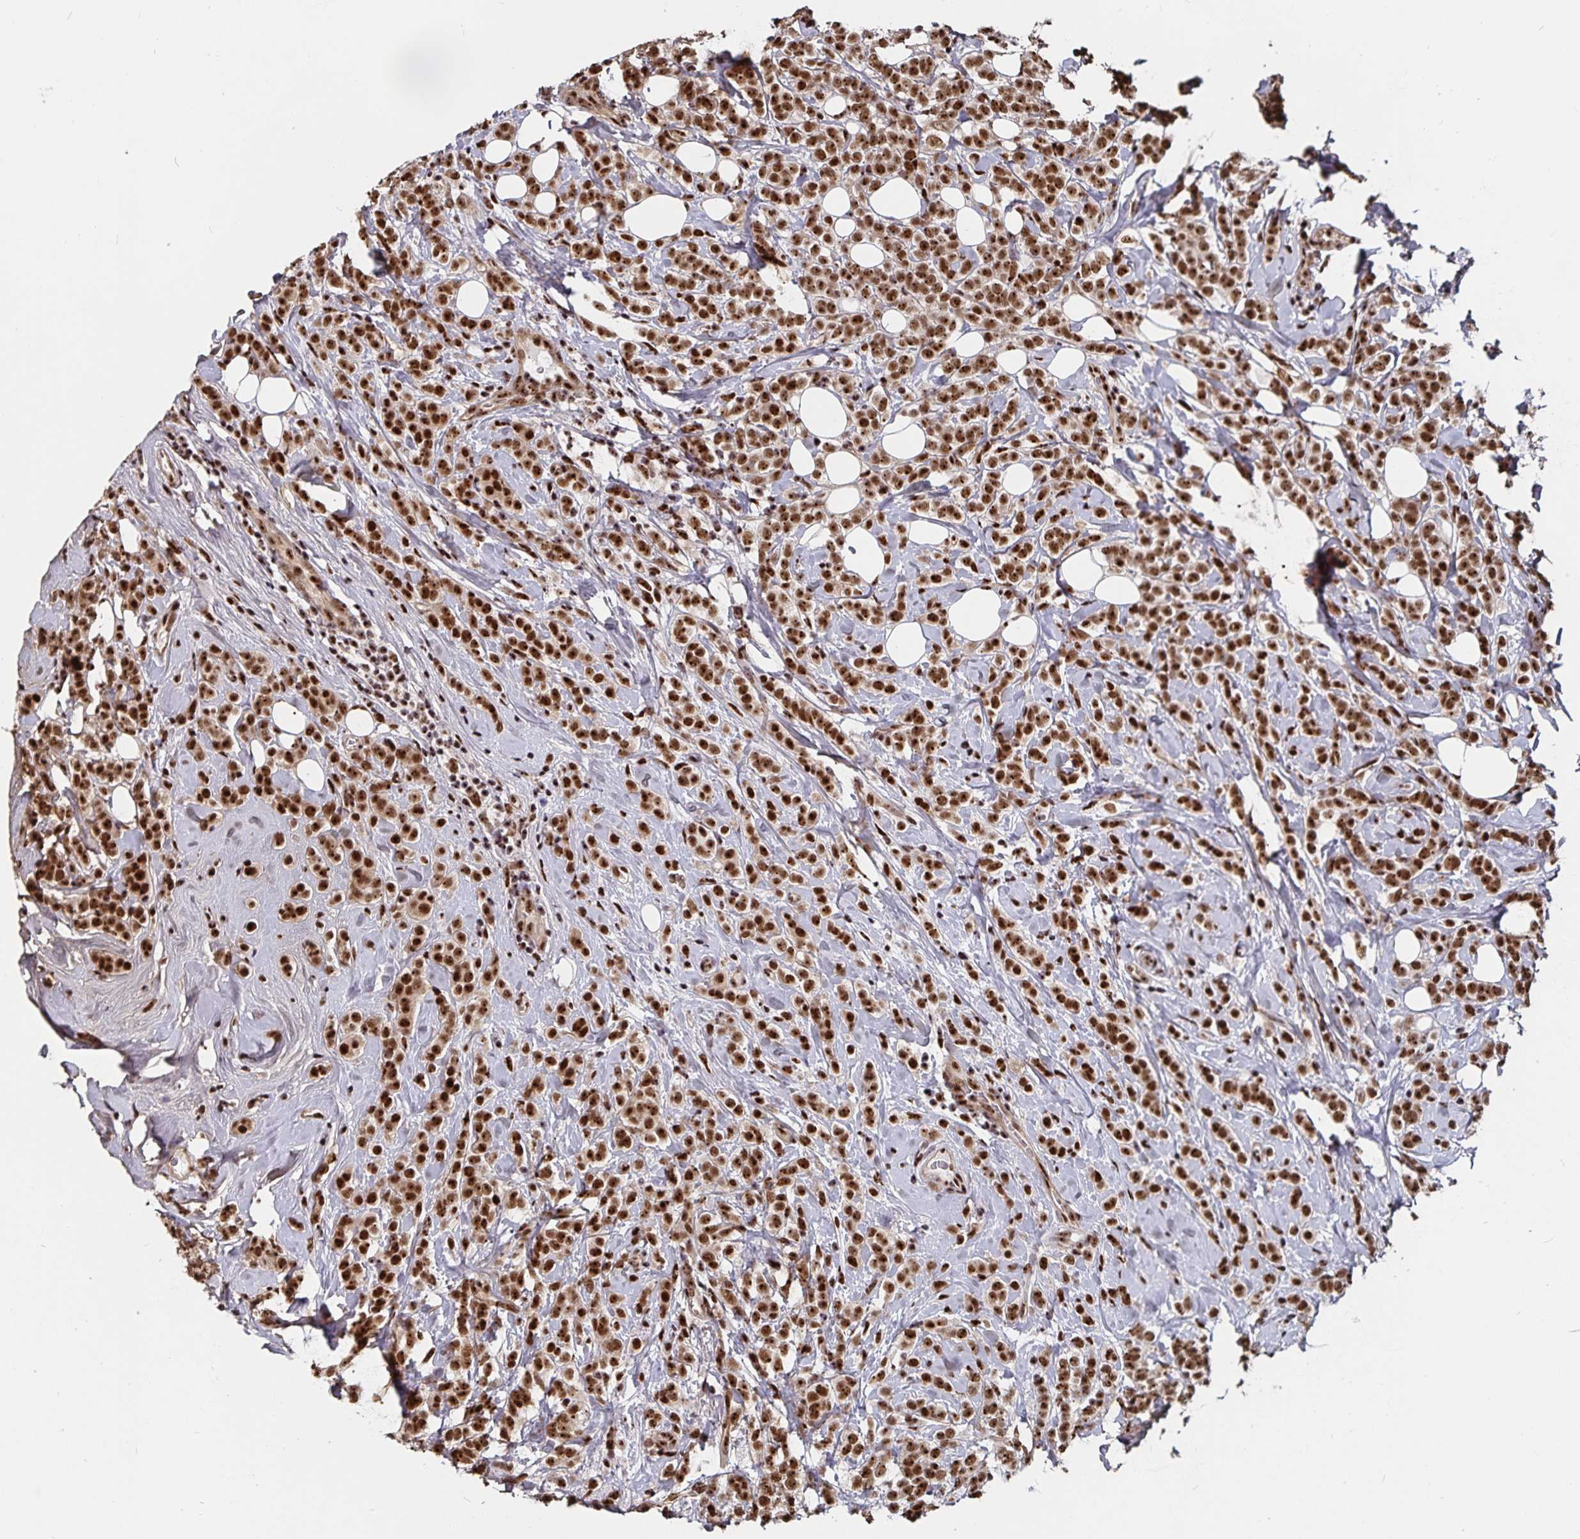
{"staining": {"intensity": "strong", "quantity": ">75%", "location": "nuclear"}, "tissue": "breast cancer", "cell_type": "Tumor cells", "image_type": "cancer", "snomed": [{"axis": "morphology", "description": "Lobular carcinoma"}, {"axis": "topography", "description": "Breast"}], "caption": "Brown immunohistochemical staining in human breast lobular carcinoma displays strong nuclear staining in about >75% of tumor cells.", "gene": "LAS1L", "patient": {"sex": "female", "age": 49}}